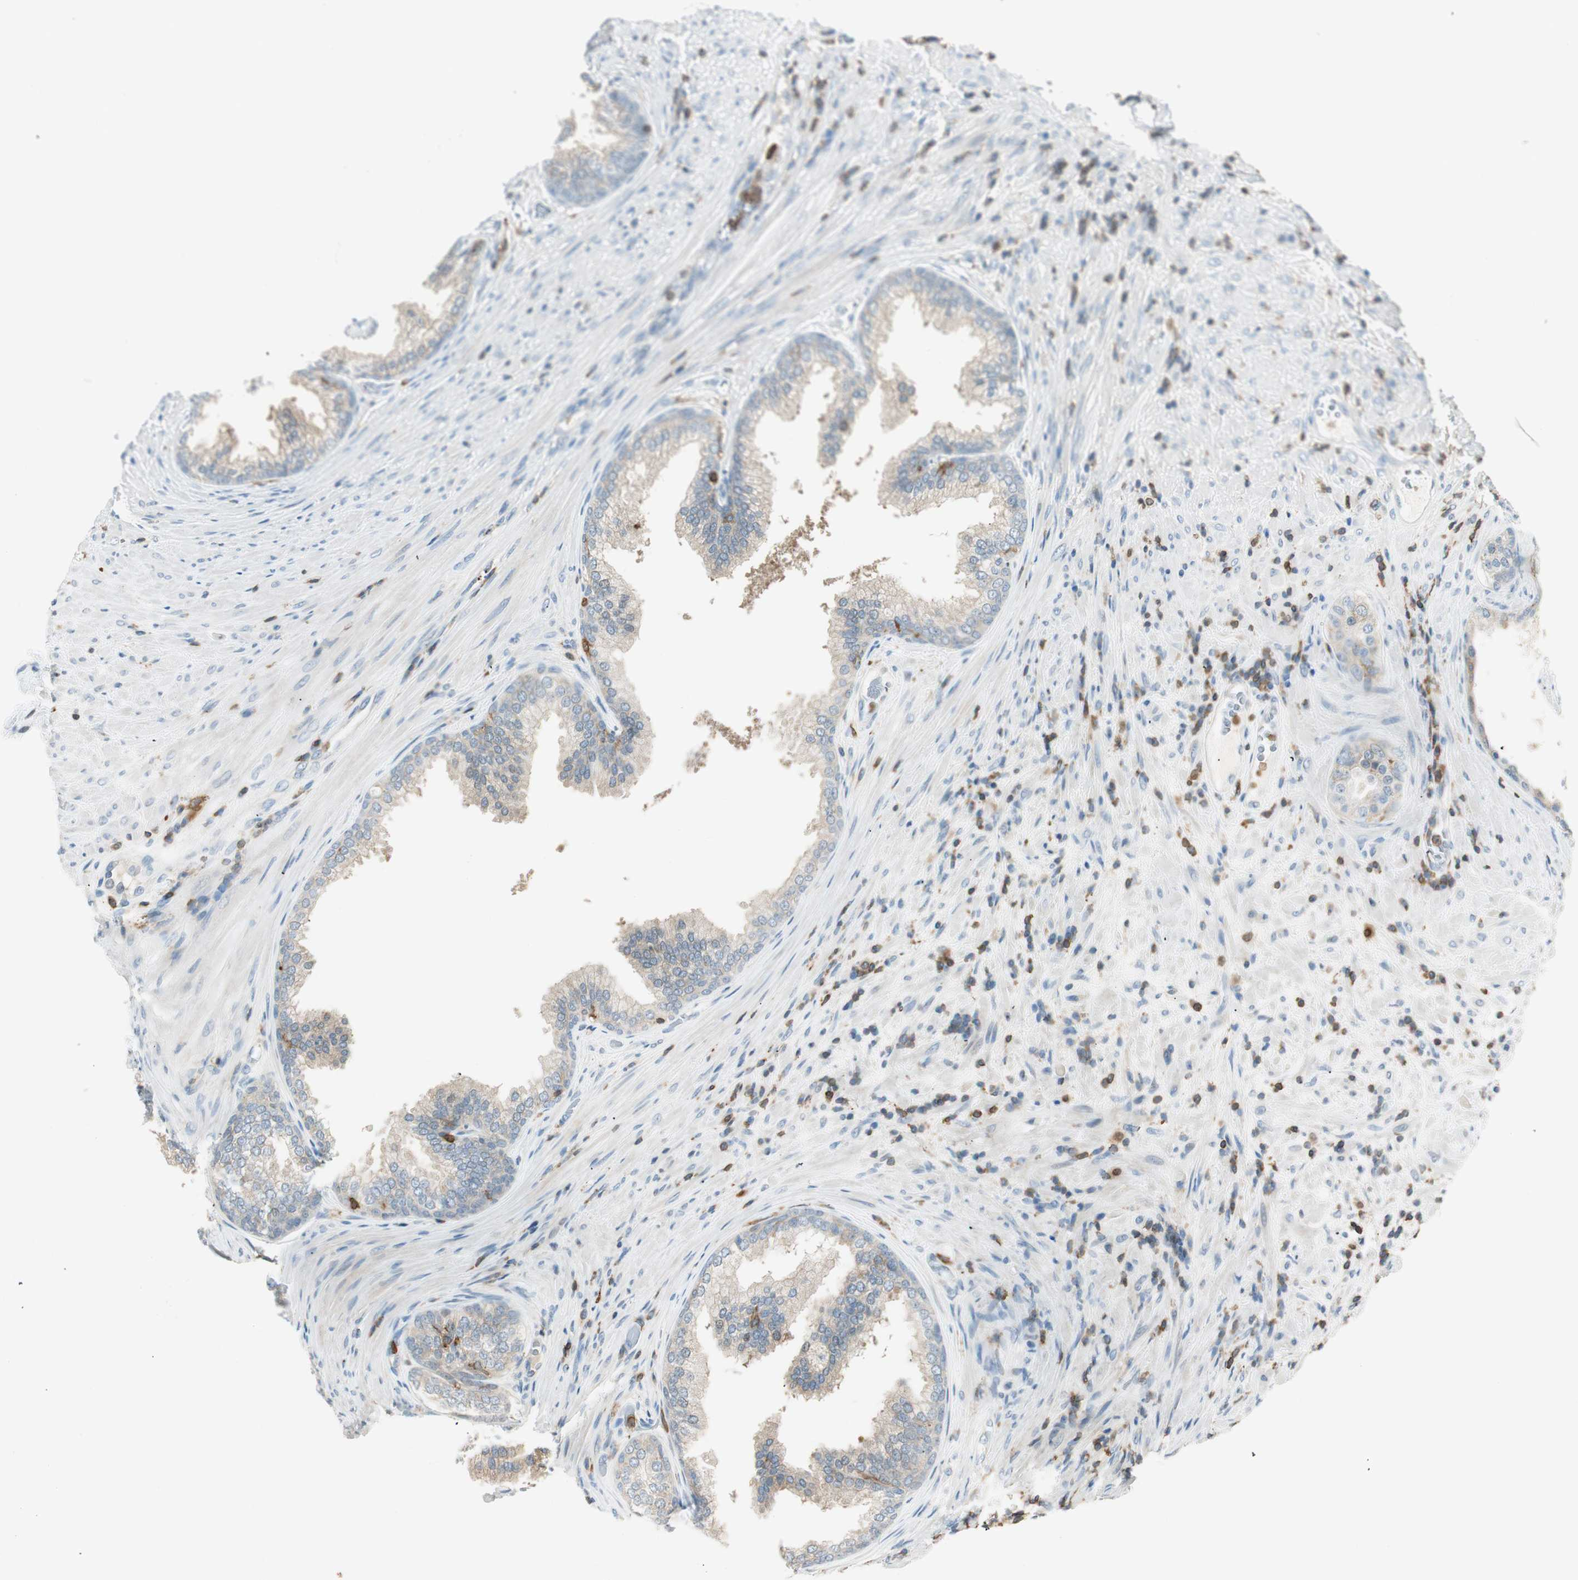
{"staining": {"intensity": "weak", "quantity": "25%-75%", "location": "cytoplasmic/membranous"}, "tissue": "prostate", "cell_type": "Glandular cells", "image_type": "normal", "snomed": [{"axis": "morphology", "description": "Normal tissue, NOS"}, {"axis": "topography", "description": "Prostate"}], "caption": "The photomicrograph reveals immunohistochemical staining of benign prostate. There is weak cytoplasmic/membranous staining is identified in about 25%-75% of glandular cells.", "gene": "HPGD", "patient": {"sex": "male", "age": 76}}